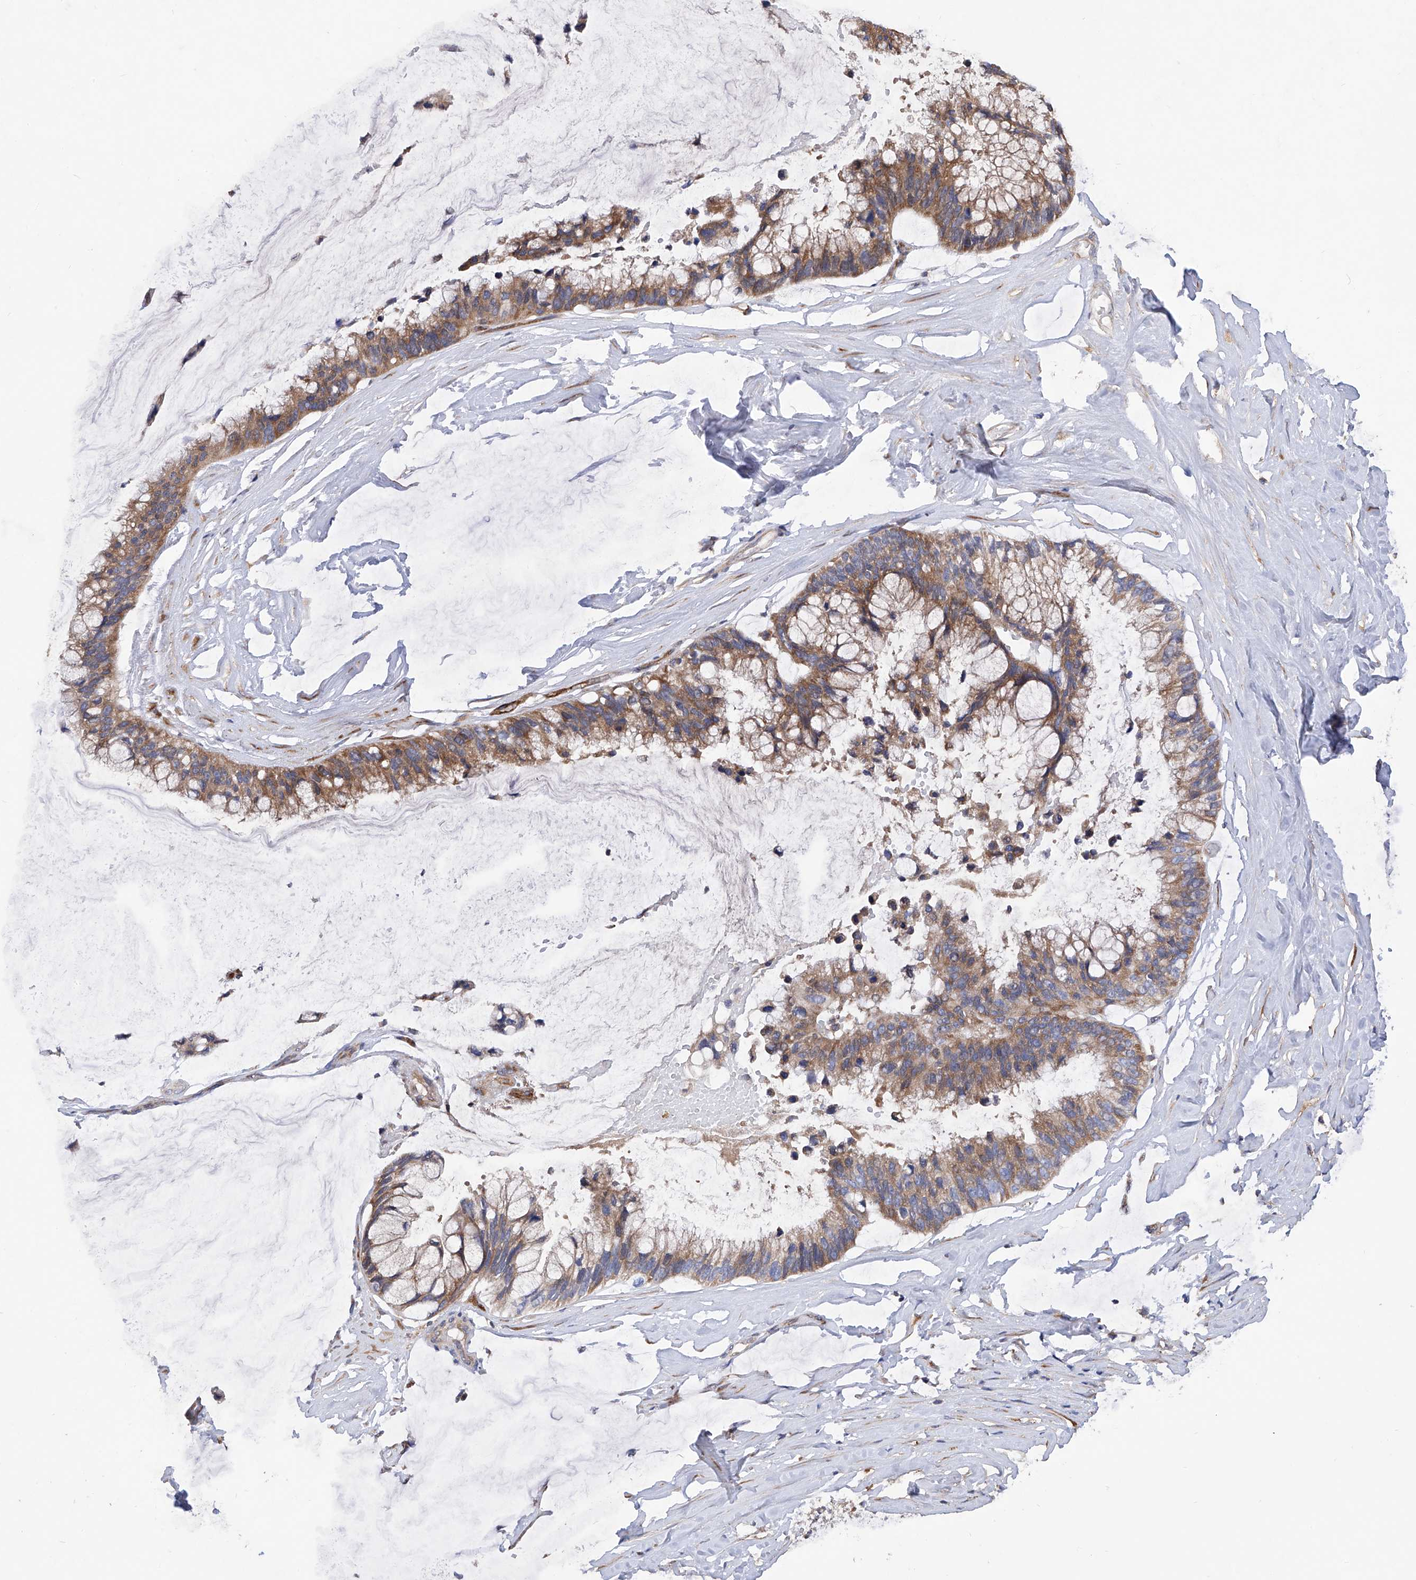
{"staining": {"intensity": "moderate", "quantity": ">75%", "location": "cytoplasmic/membranous"}, "tissue": "ovarian cancer", "cell_type": "Tumor cells", "image_type": "cancer", "snomed": [{"axis": "morphology", "description": "Cystadenocarcinoma, mucinous, NOS"}, {"axis": "topography", "description": "Ovary"}], "caption": "This is an image of immunohistochemistry staining of ovarian cancer (mucinous cystadenocarcinoma), which shows moderate positivity in the cytoplasmic/membranous of tumor cells.", "gene": "INPP5B", "patient": {"sex": "female", "age": 39}}